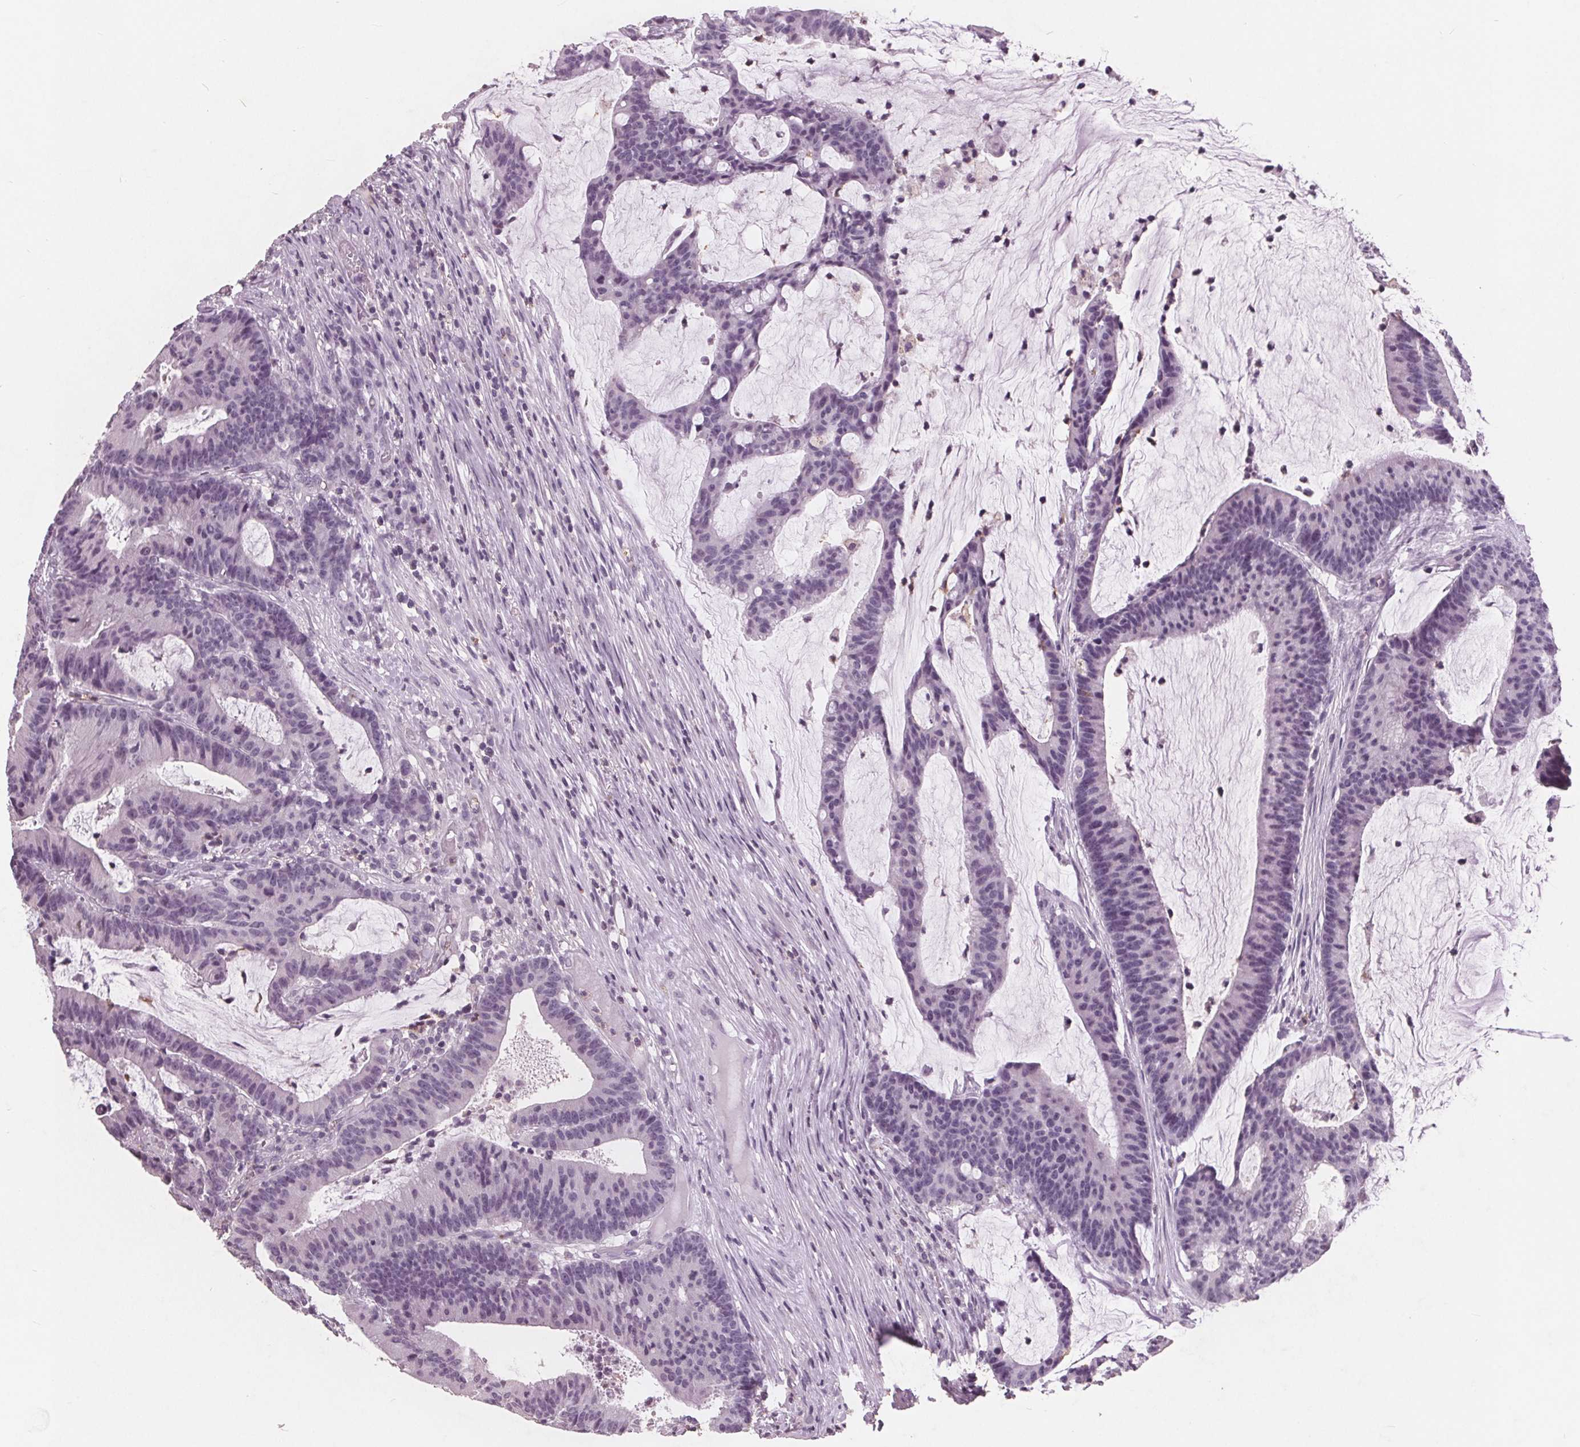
{"staining": {"intensity": "negative", "quantity": "none", "location": "none"}, "tissue": "colorectal cancer", "cell_type": "Tumor cells", "image_type": "cancer", "snomed": [{"axis": "morphology", "description": "Adenocarcinoma, NOS"}, {"axis": "topography", "description": "Colon"}], "caption": "There is no significant expression in tumor cells of colorectal adenocarcinoma.", "gene": "PTPN14", "patient": {"sex": "female", "age": 78}}